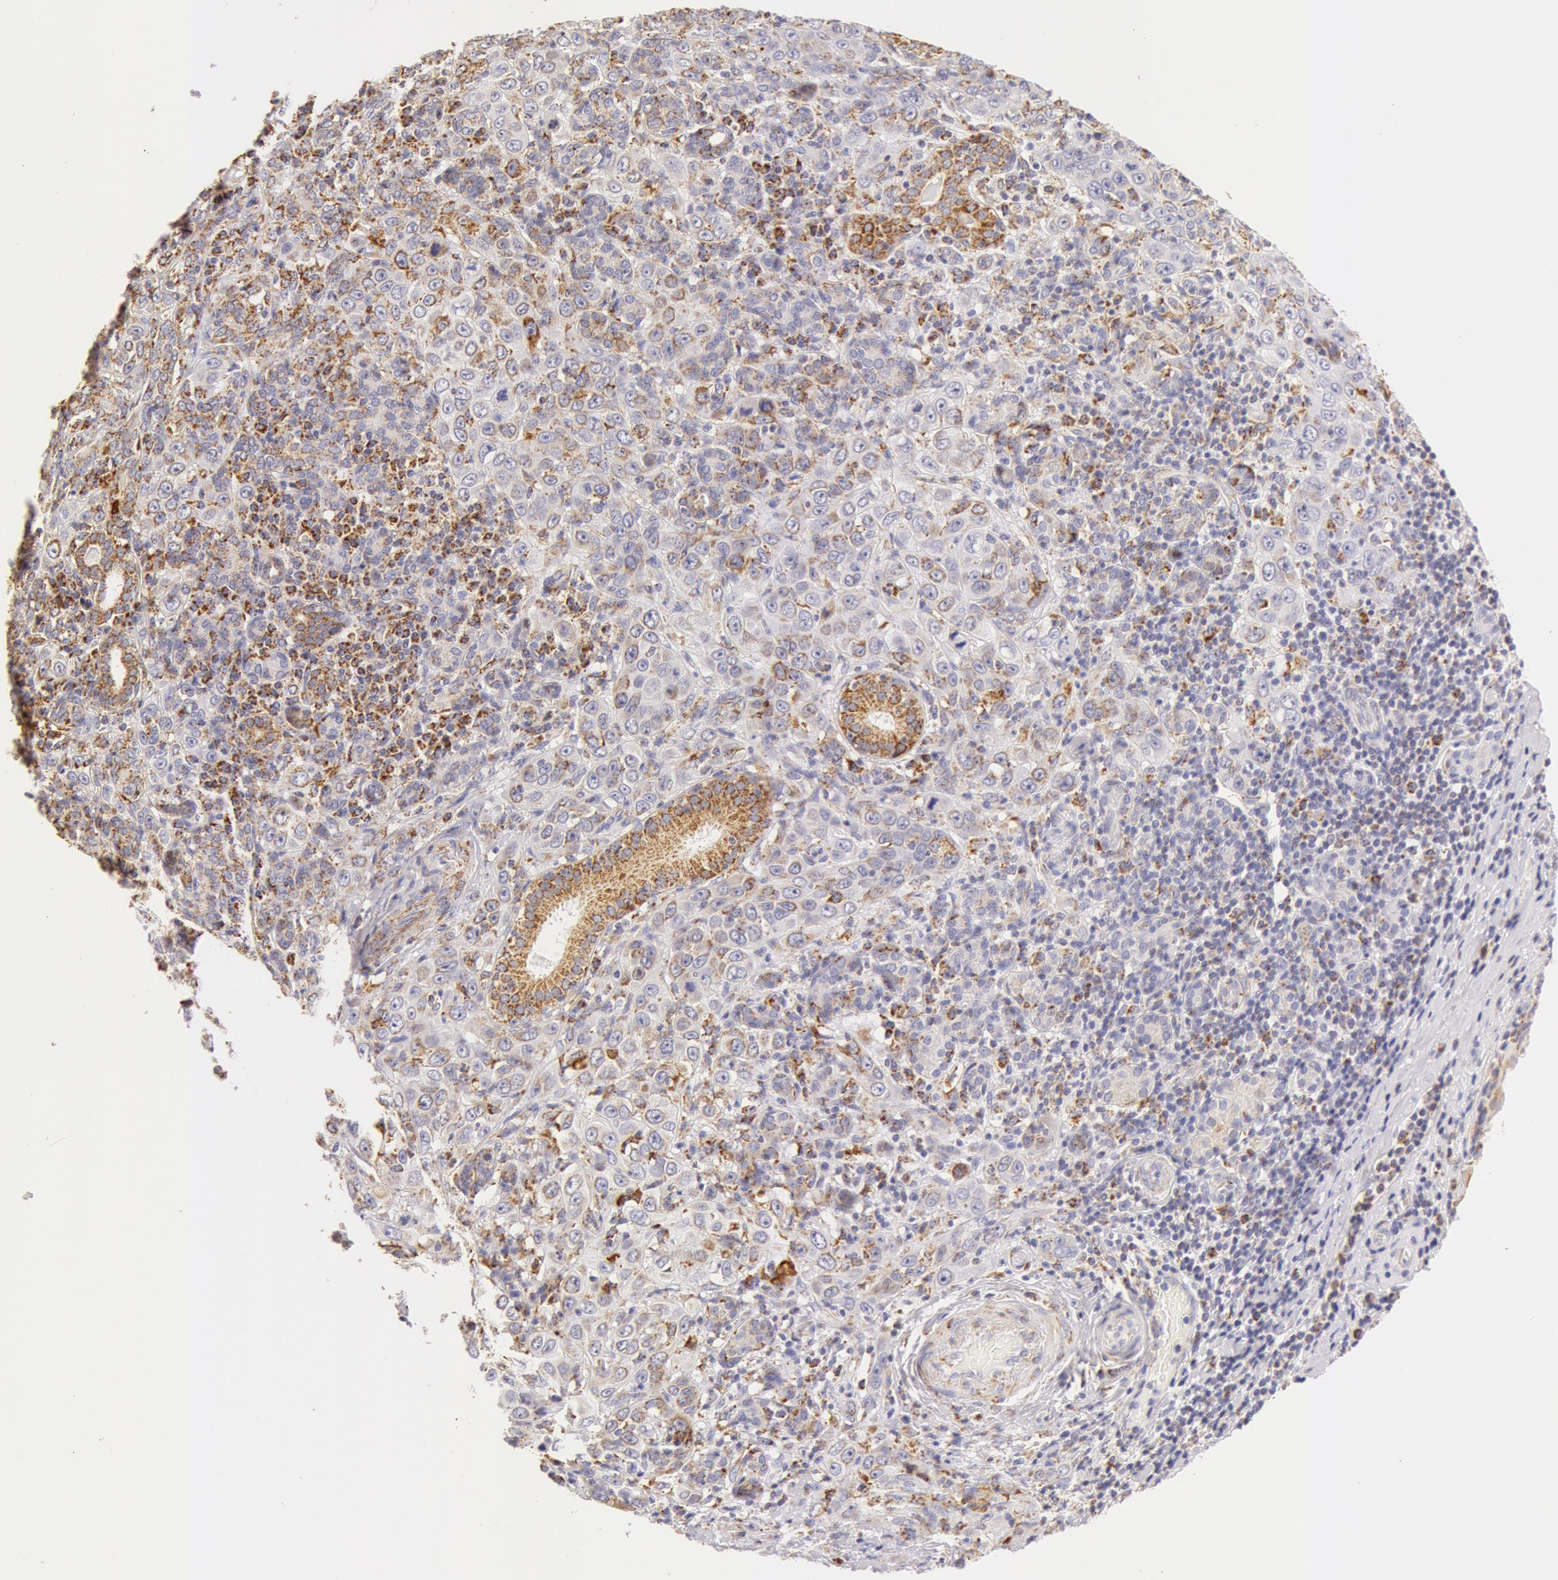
{"staining": {"intensity": "moderate", "quantity": "25%-75%", "location": "cytoplasmic/membranous"}, "tissue": "skin cancer", "cell_type": "Tumor cells", "image_type": "cancer", "snomed": [{"axis": "morphology", "description": "Squamous cell carcinoma, NOS"}, {"axis": "topography", "description": "Skin"}], "caption": "Moderate cytoplasmic/membranous positivity is identified in about 25%-75% of tumor cells in skin cancer (squamous cell carcinoma).", "gene": "ATP5F1B", "patient": {"sex": "male", "age": 84}}